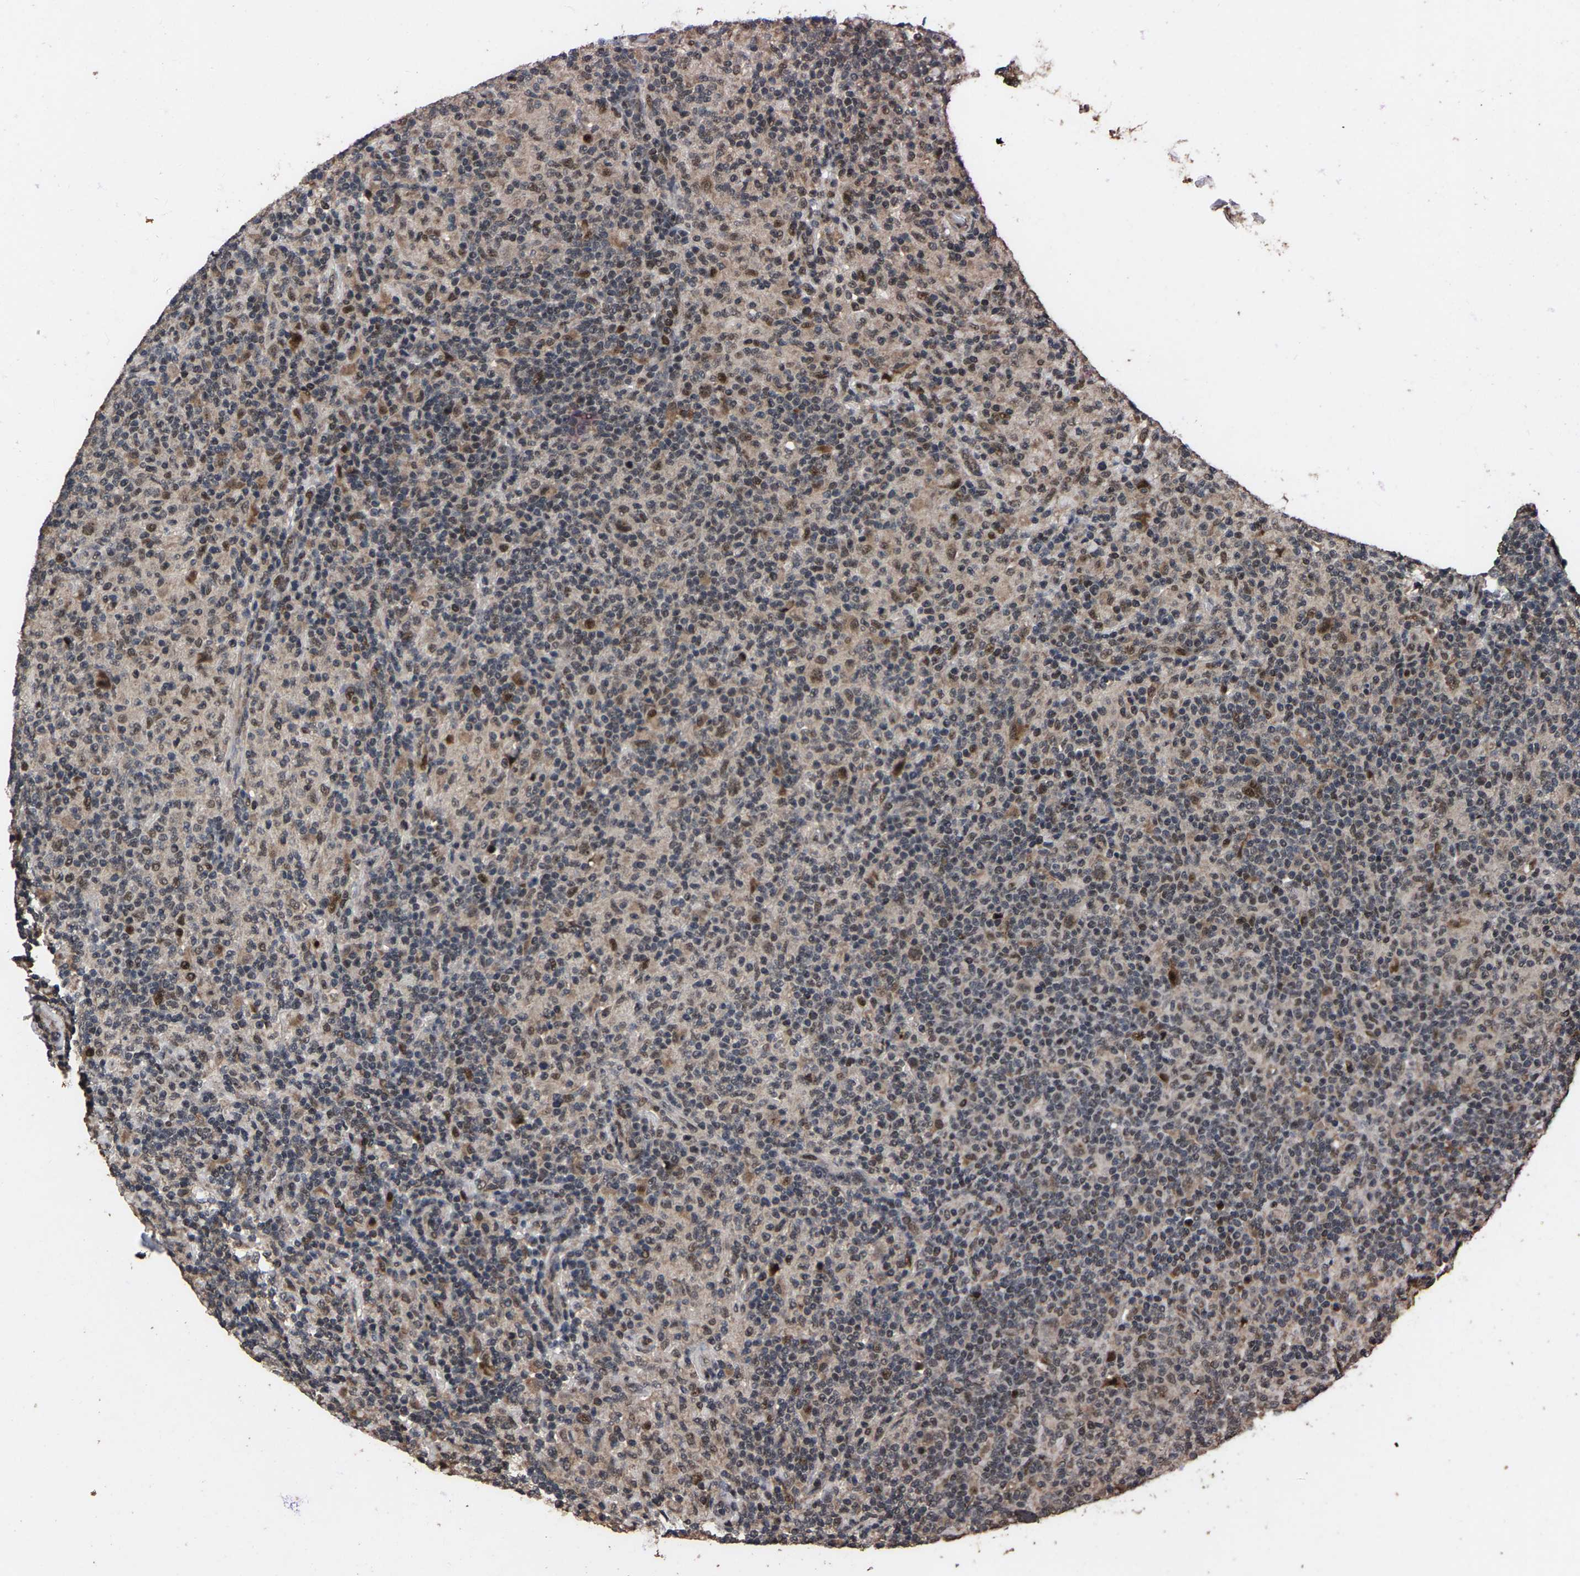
{"staining": {"intensity": "moderate", "quantity": ">75%", "location": "nuclear"}, "tissue": "lymphoma", "cell_type": "Tumor cells", "image_type": "cancer", "snomed": [{"axis": "morphology", "description": "Hodgkin's disease, NOS"}, {"axis": "topography", "description": "Lymph node"}], "caption": "Protein expression analysis of human Hodgkin's disease reveals moderate nuclear positivity in about >75% of tumor cells.", "gene": "HAUS6", "patient": {"sex": "male", "age": 70}}